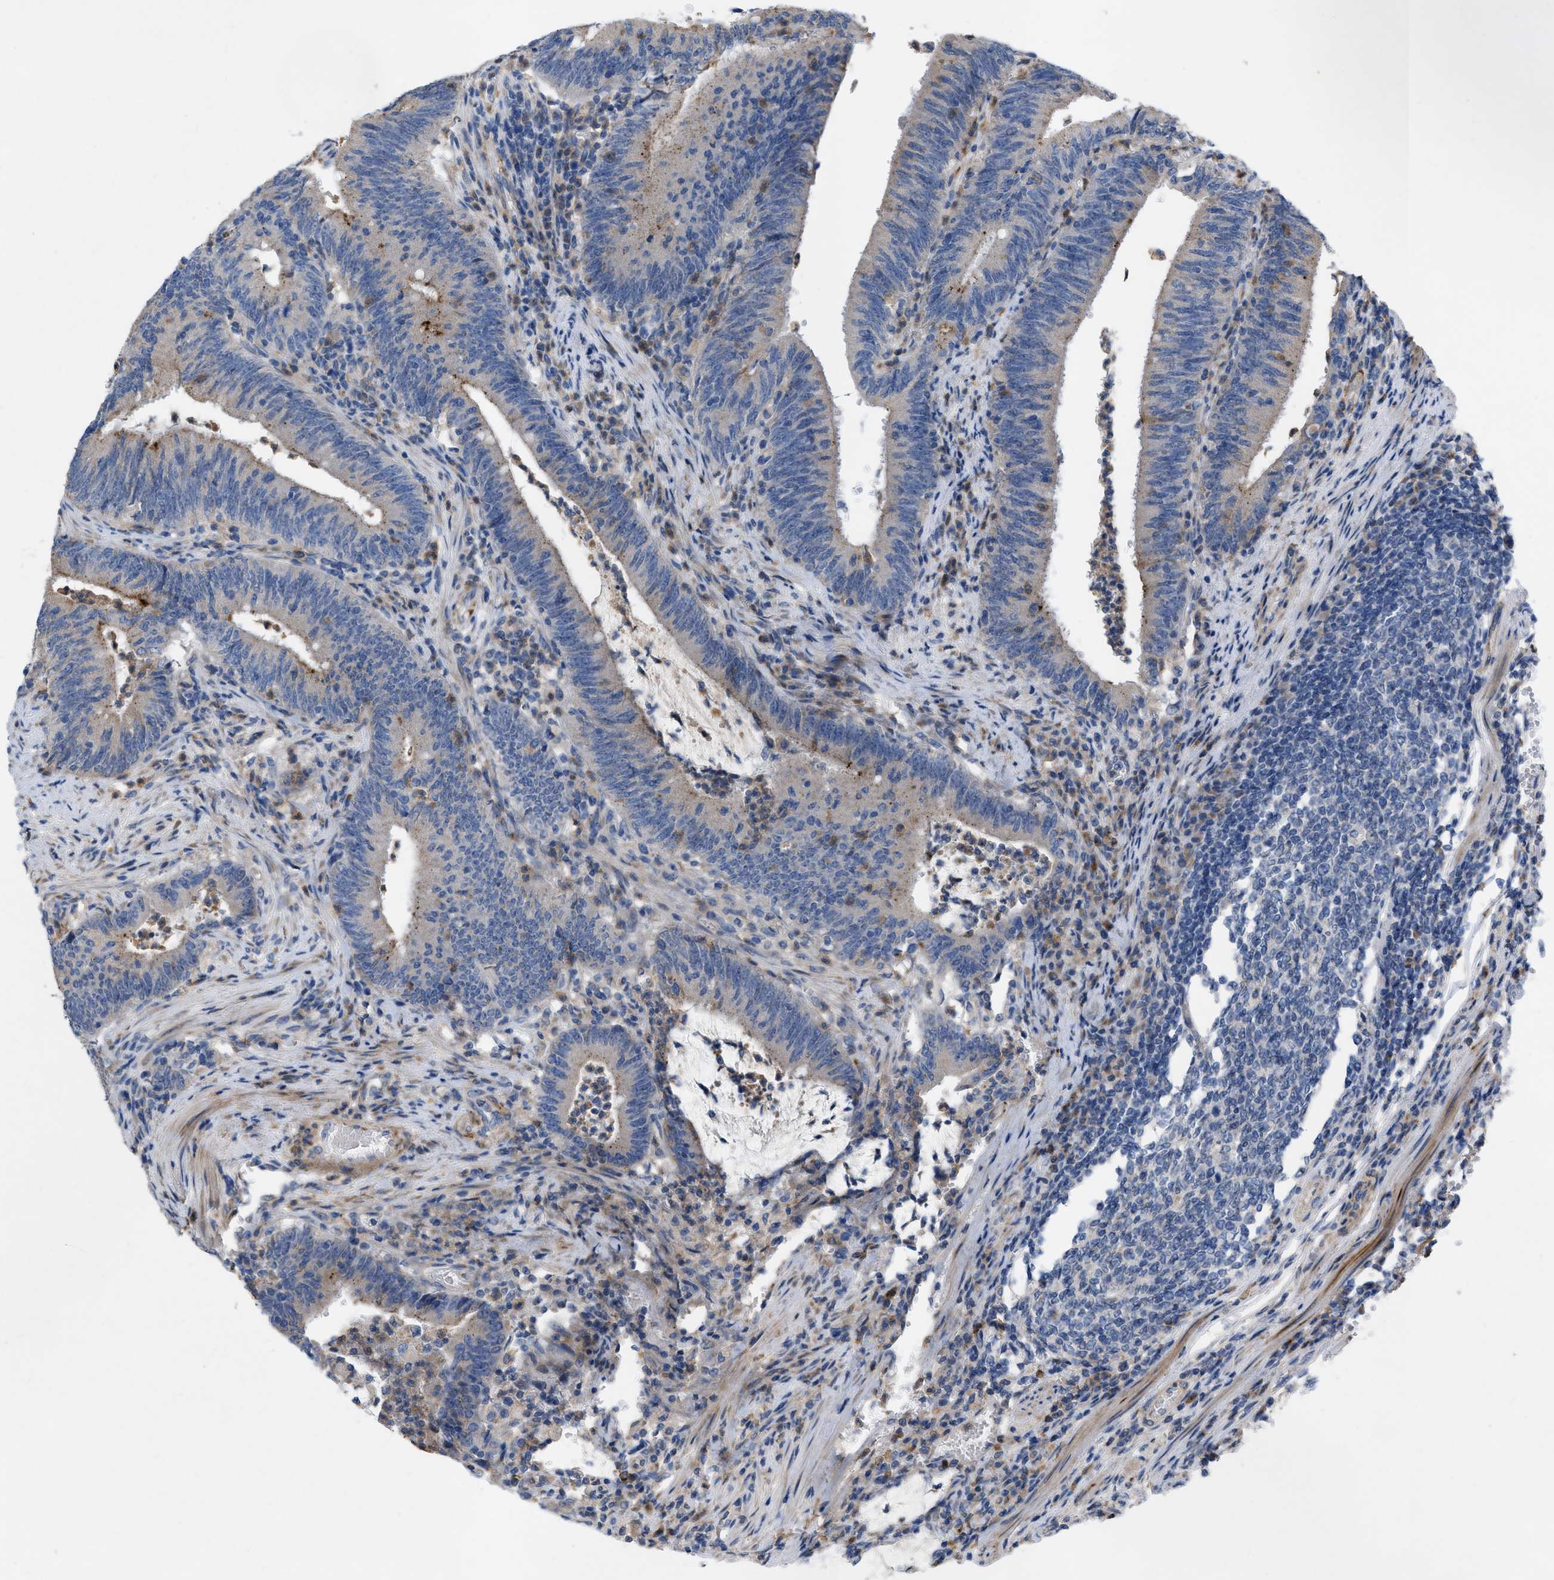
{"staining": {"intensity": "moderate", "quantity": "<25%", "location": "cytoplasmic/membranous"}, "tissue": "colorectal cancer", "cell_type": "Tumor cells", "image_type": "cancer", "snomed": [{"axis": "morphology", "description": "Normal tissue, NOS"}, {"axis": "morphology", "description": "Adenocarcinoma, NOS"}, {"axis": "topography", "description": "Rectum"}], "caption": "An immunohistochemistry (IHC) histopathology image of tumor tissue is shown. Protein staining in brown highlights moderate cytoplasmic/membranous positivity in colorectal adenocarcinoma within tumor cells.", "gene": "PLPPR5", "patient": {"sex": "female", "age": 66}}